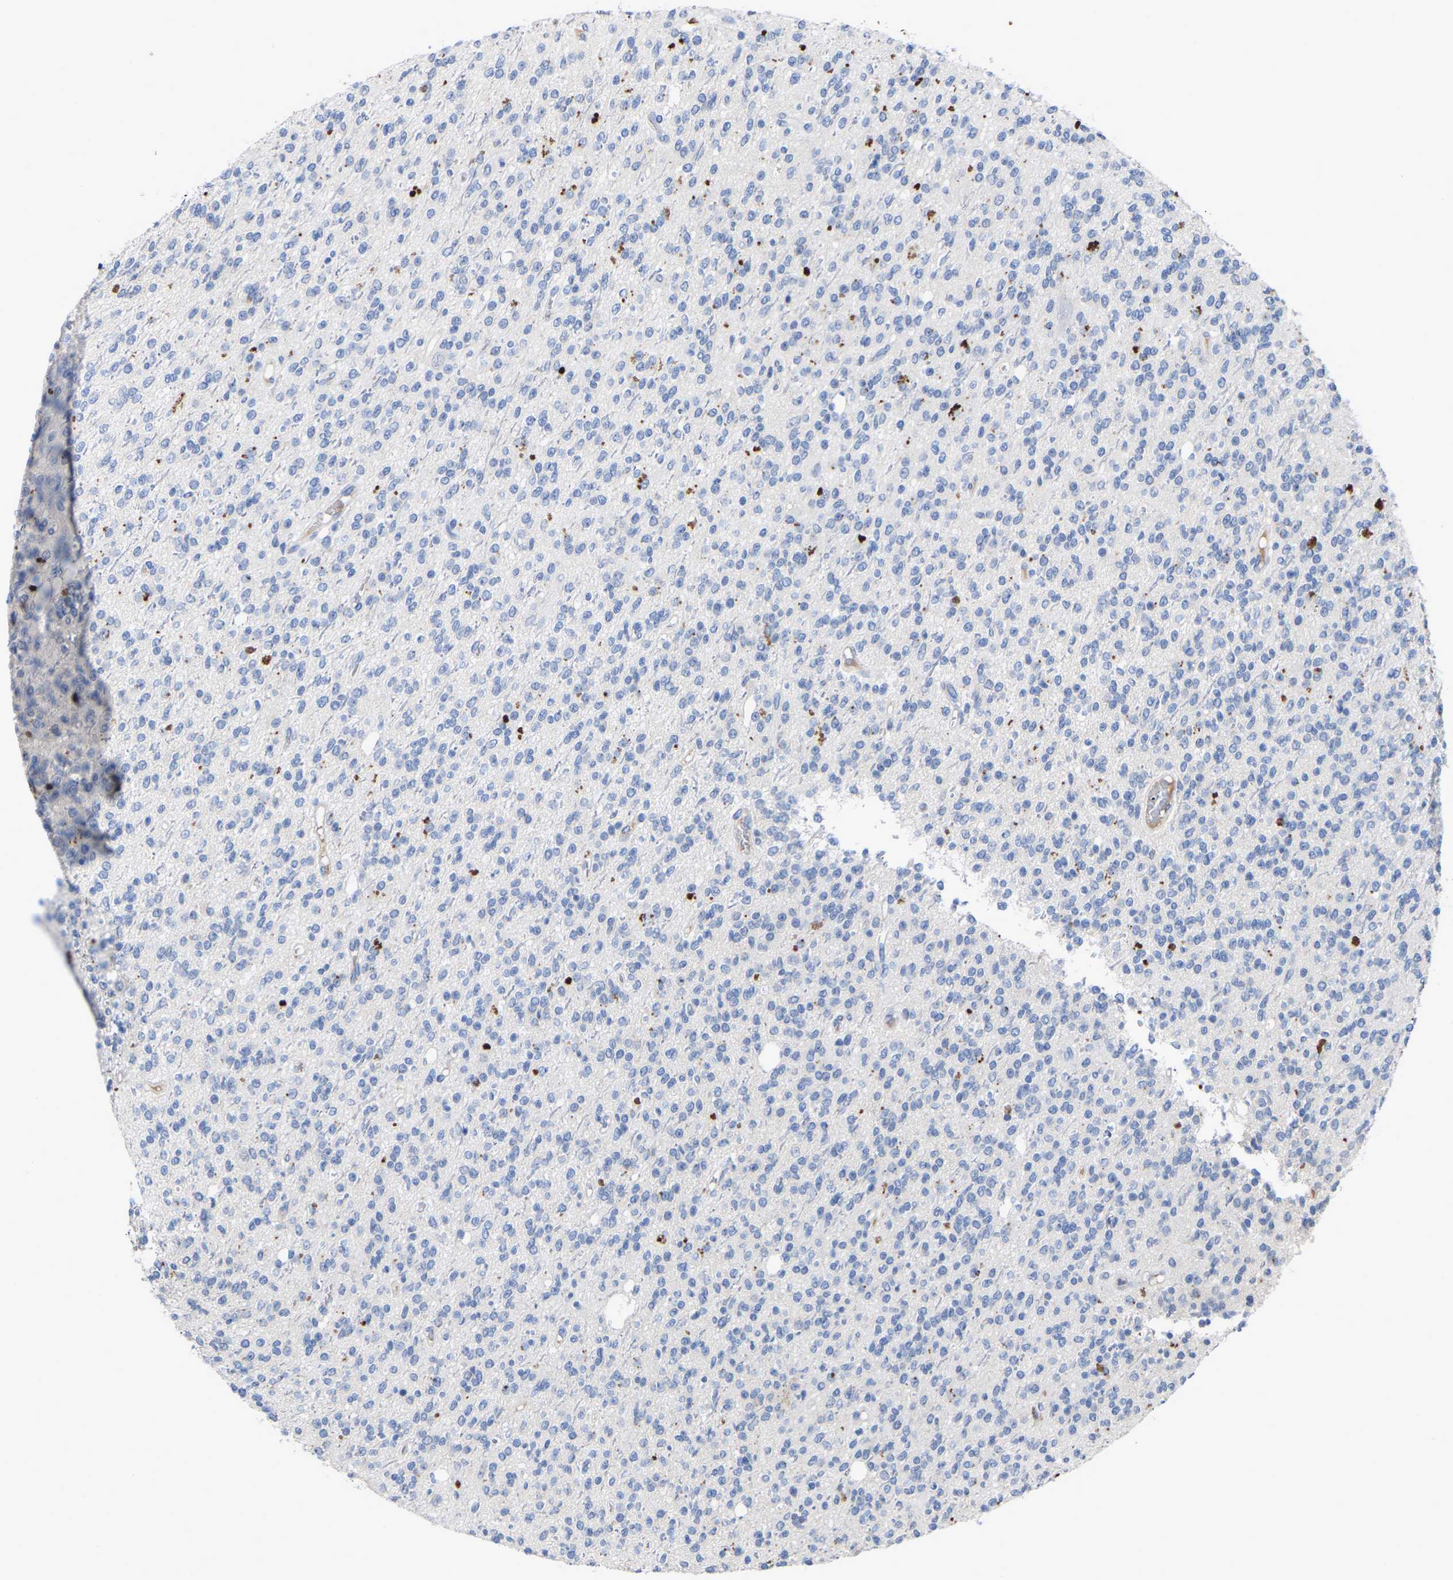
{"staining": {"intensity": "negative", "quantity": "none", "location": "none"}, "tissue": "glioma", "cell_type": "Tumor cells", "image_type": "cancer", "snomed": [{"axis": "morphology", "description": "Glioma, malignant, High grade"}, {"axis": "topography", "description": "Brain"}], "caption": "Immunohistochemical staining of human malignant high-grade glioma demonstrates no significant expression in tumor cells. (DAB immunohistochemistry visualized using brightfield microscopy, high magnification).", "gene": "SMPD2", "patient": {"sex": "male", "age": 34}}